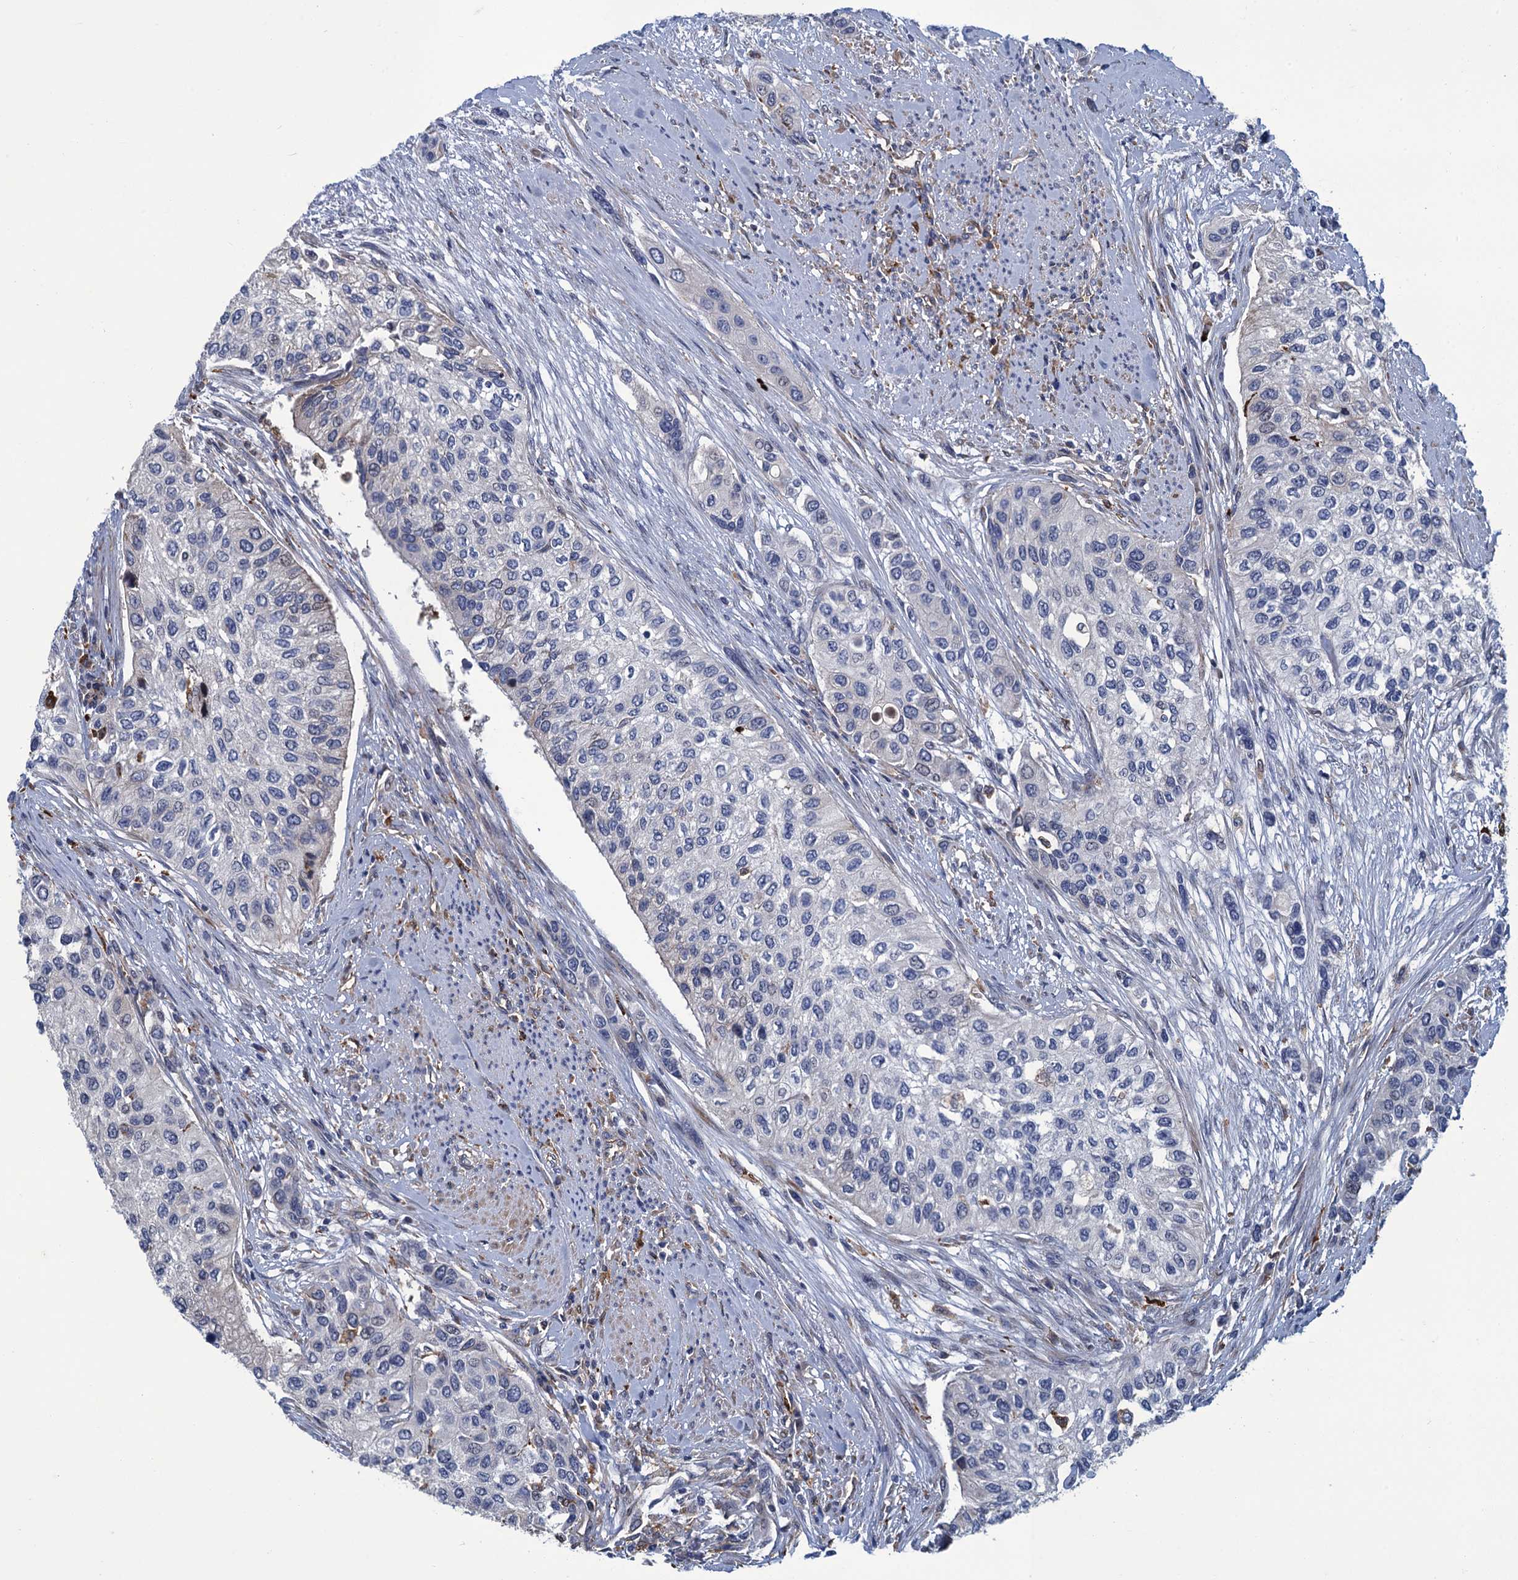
{"staining": {"intensity": "negative", "quantity": "none", "location": "none"}, "tissue": "urothelial cancer", "cell_type": "Tumor cells", "image_type": "cancer", "snomed": [{"axis": "morphology", "description": "Normal tissue, NOS"}, {"axis": "morphology", "description": "Urothelial carcinoma, High grade"}, {"axis": "topography", "description": "Vascular tissue"}, {"axis": "topography", "description": "Urinary bladder"}], "caption": "Tumor cells show no significant staining in urothelial cancer.", "gene": "DNHD1", "patient": {"sex": "female", "age": 56}}